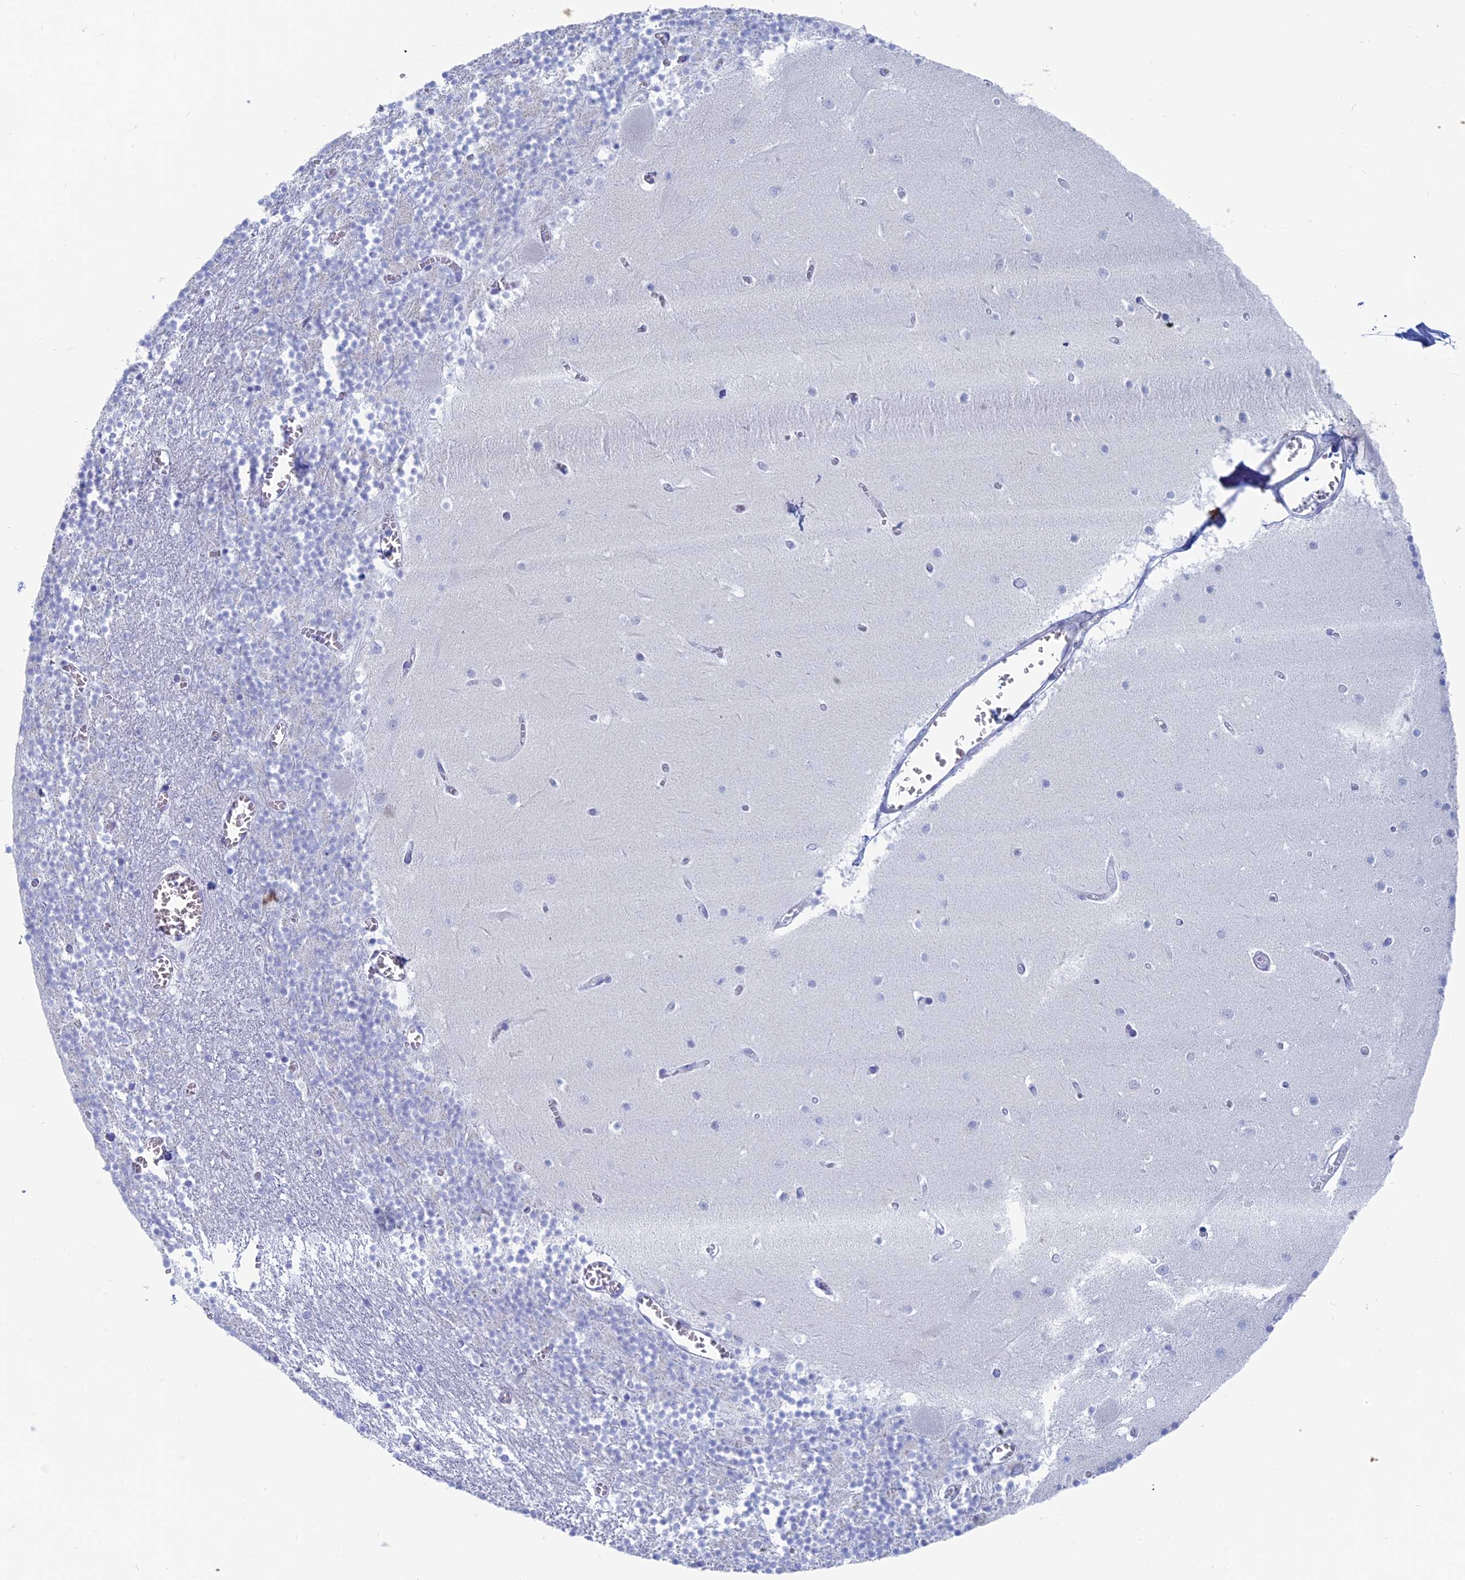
{"staining": {"intensity": "negative", "quantity": "none", "location": "none"}, "tissue": "cerebellum", "cell_type": "Cells in granular layer", "image_type": "normal", "snomed": [{"axis": "morphology", "description": "Normal tissue, NOS"}, {"axis": "topography", "description": "Cerebellum"}], "caption": "Immunohistochemistry histopathology image of unremarkable cerebellum: human cerebellum stained with DAB (3,3'-diaminobenzidine) shows no significant protein expression in cells in granular layer.", "gene": "ALMS1", "patient": {"sex": "female", "age": 28}}